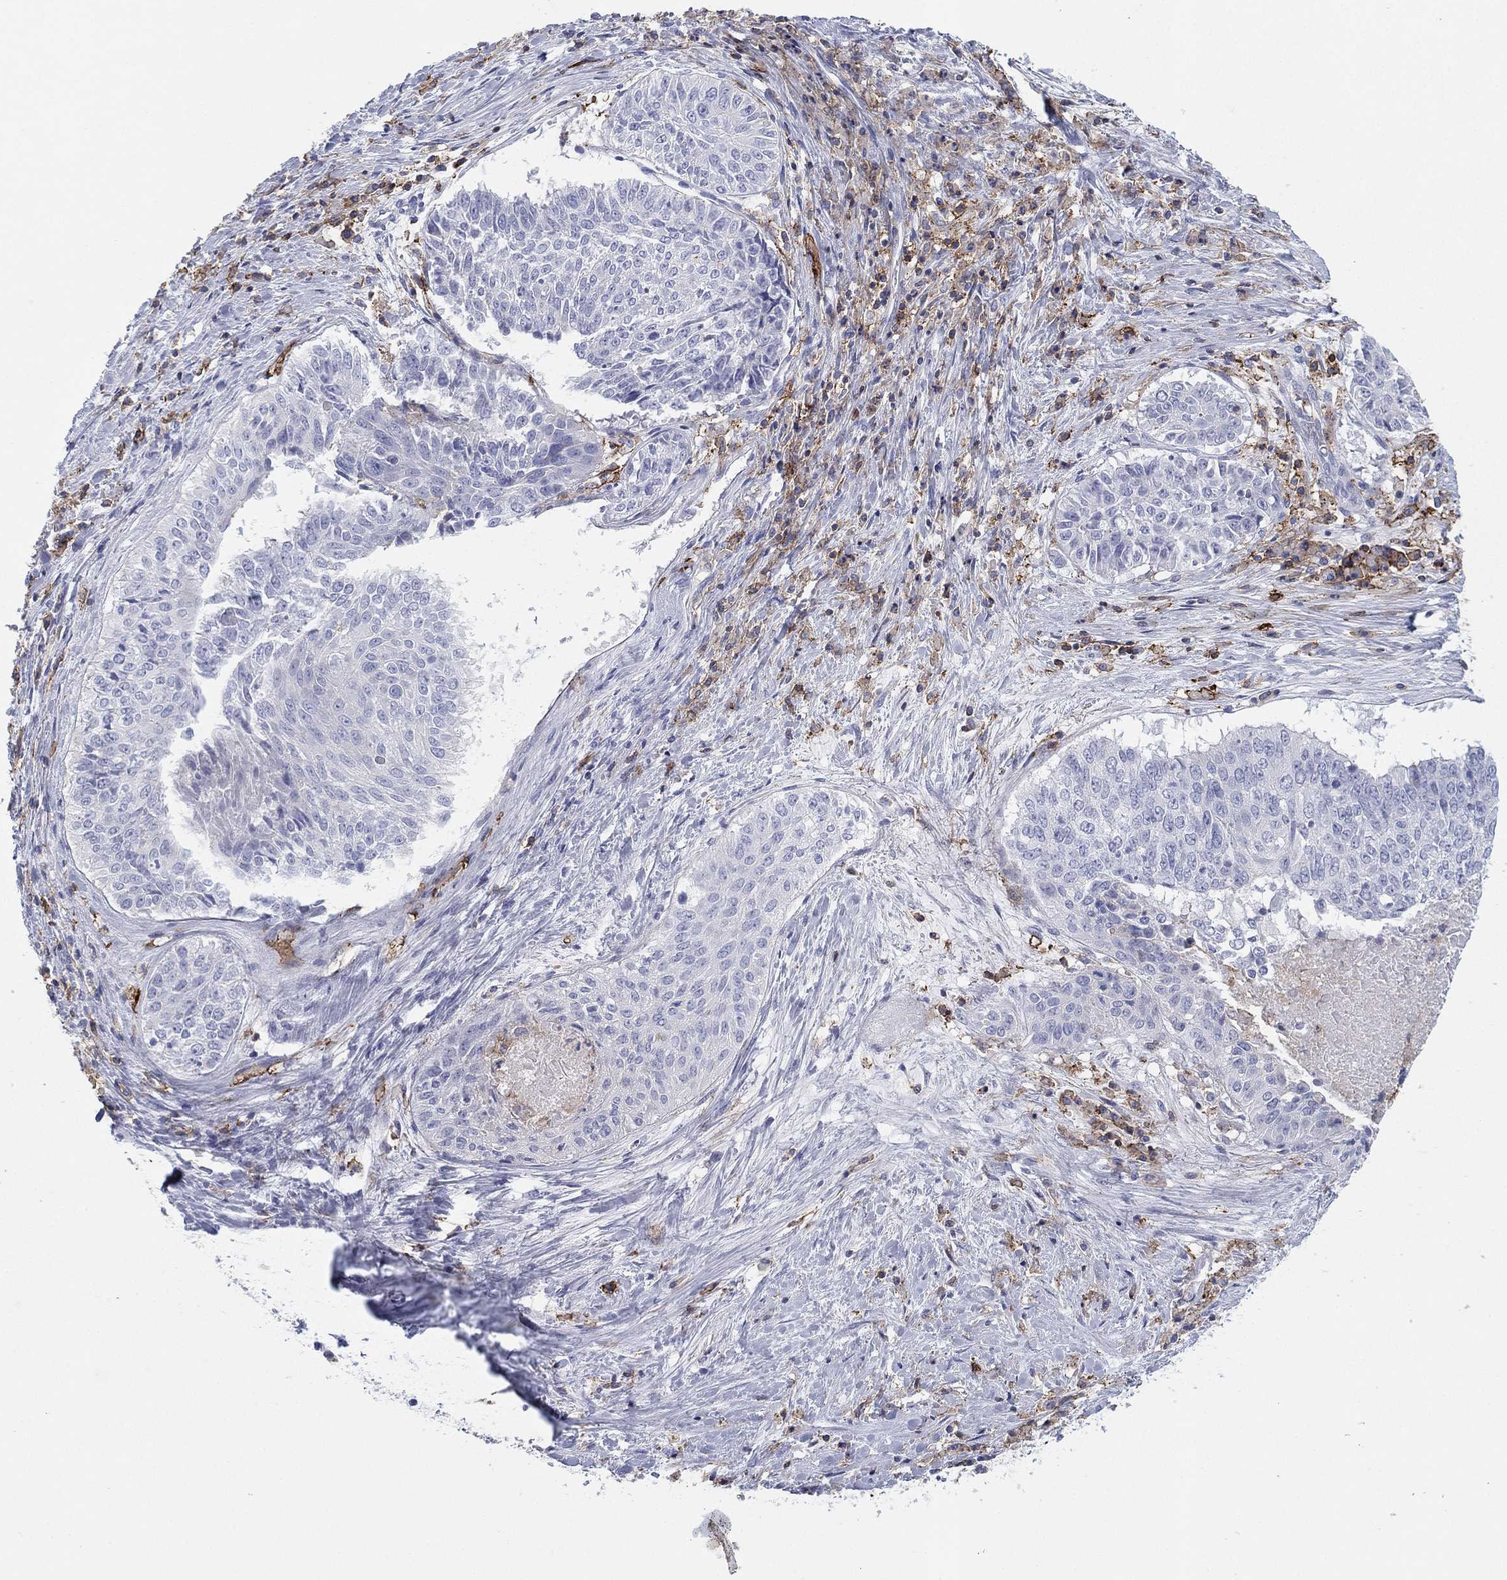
{"staining": {"intensity": "negative", "quantity": "none", "location": "none"}, "tissue": "lung cancer", "cell_type": "Tumor cells", "image_type": "cancer", "snomed": [{"axis": "morphology", "description": "Squamous cell carcinoma, NOS"}, {"axis": "topography", "description": "Lung"}], "caption": "Protein analysis of lung cancer (squamous cell carcinoma) reveals no significant staining in tumor cells. (DAB (3,3'-diaminobenzidine) immunohistochemistry (IHC) visualized using brightfield microscopy, high magnification).", "gene": "SELPLG", "patient": {"sex": "male", "age": 64}}